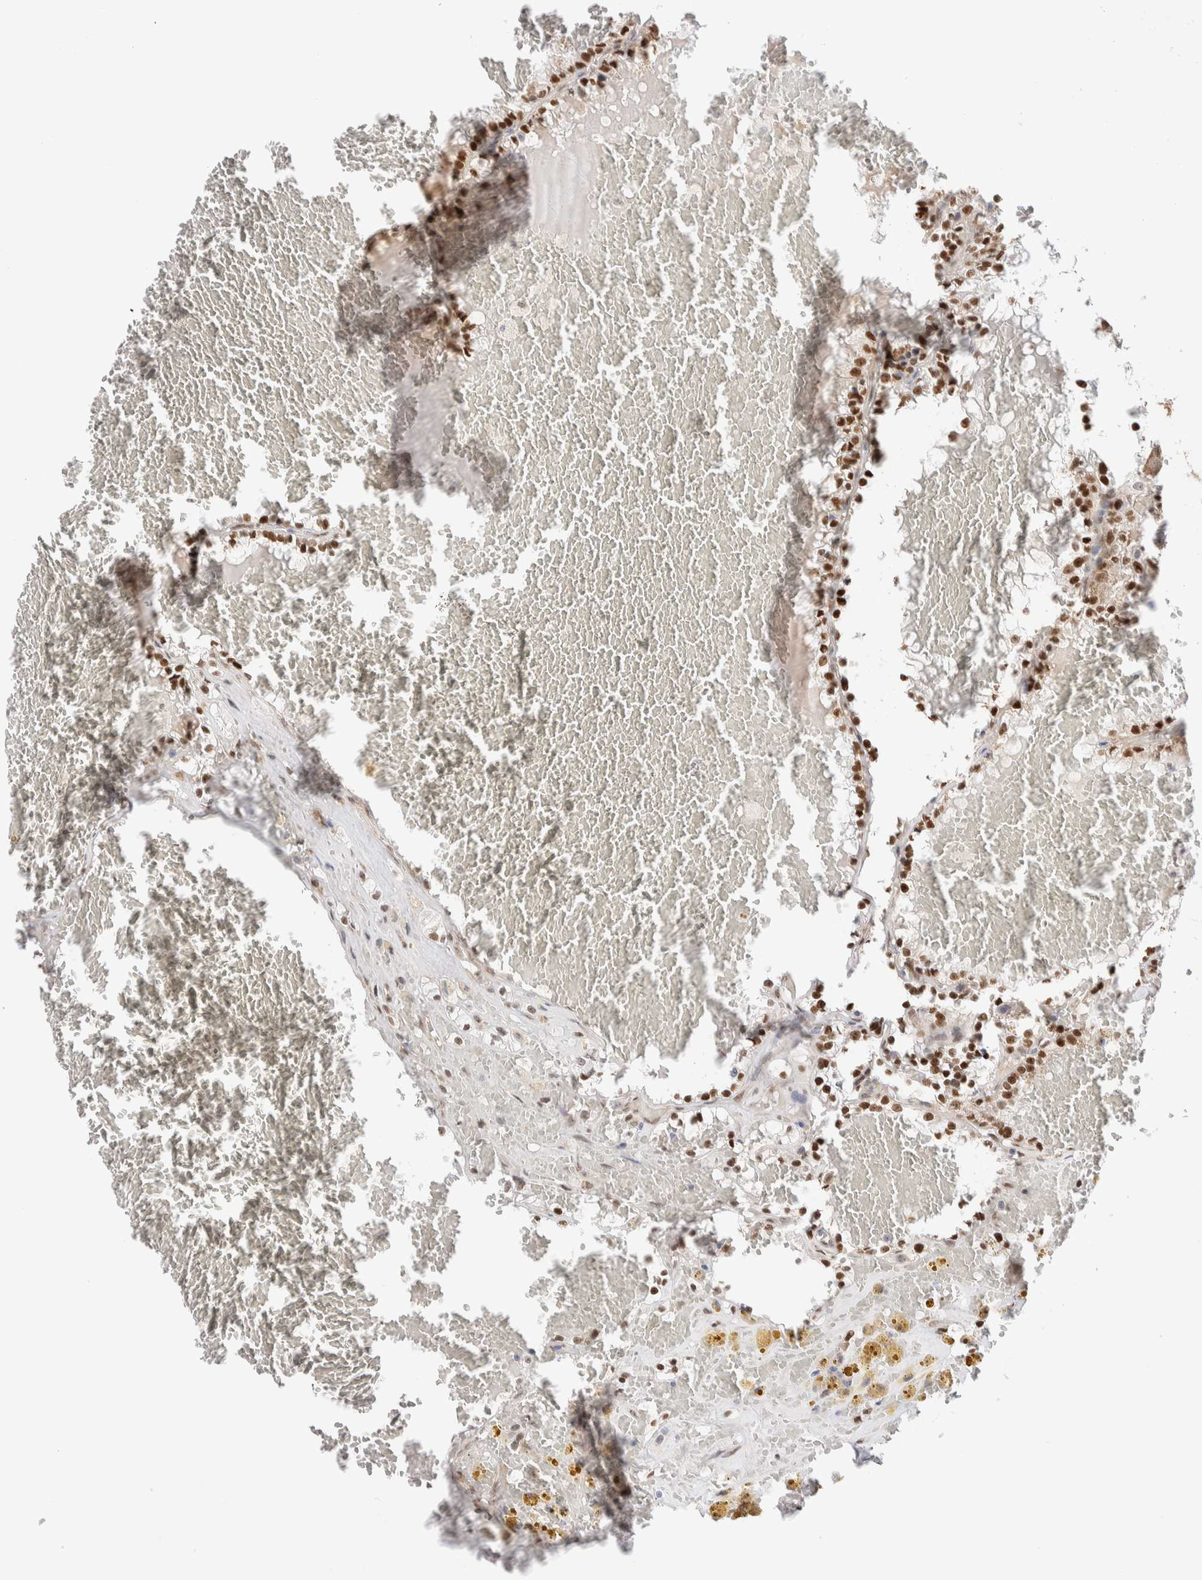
{"staining": {"intensity": "moderate", "quantity": ">75%", "location": "nuclear"}, "tissue": "renal cancer", "cell_type": "Tumor cells", "image_type": "cancer", "snomed": [{"axis": "morphology", "description": "Adenocarcinoma, NOS"}, {"axis": "topography", "description": "Kidney"}], "caption": "High-power microscopy captured an immunohistochemistry (IHC) histopathology image of adenocarcinoma (renal), revealing moderate nuclear staining in about >75% of tumor cells. (Stains: DAB (3,3'-diaminobenzidine) in brown, nuclei in blue, Microscopy: brightfield microscopy at high magnification).", "gene": "NSMAF", "patient": {"sex": "female", "age": 56}}